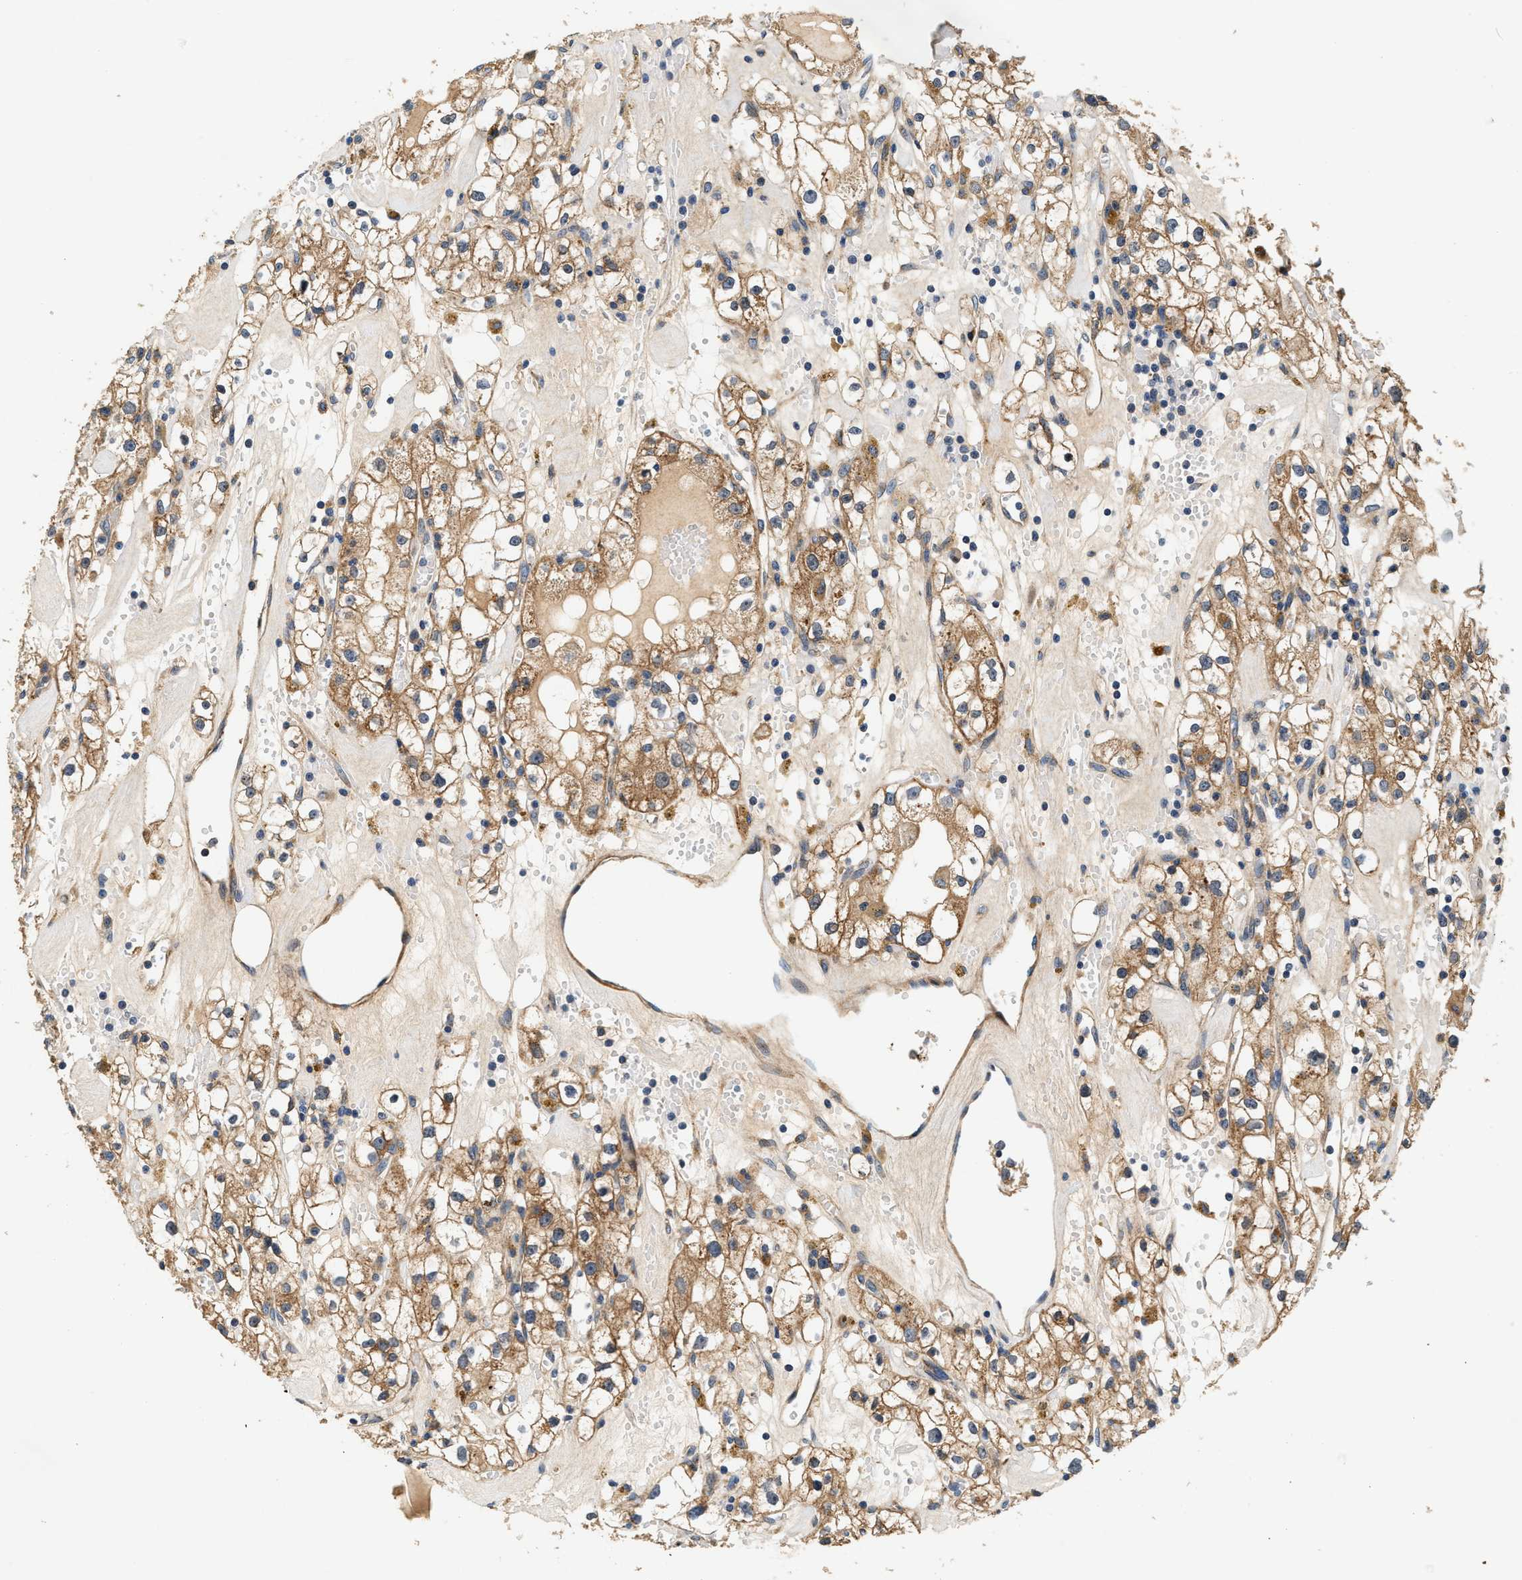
{"staining": {"intensity": "moderate", "quantity": ">75%", "location": "cytoplasmic/membranous"}, "tissue": "renal cancer", "cell_type": "Tumor cells", "image_type": "cancer", "snomed": [{"axis": "morphology", "description": "Adenocarcinoma, NOS"}, {"axis": "topography", "description": "Kidney"}], "caption": "This micrograph demonstrates IHC staining of human adenocarcinoma (renal), with medium moderate cytoplasmic/membranous expression in approximately >75% of tumor cells.", "gene": "DUSP10", "patient": {"sex": "male", "age": 56}}